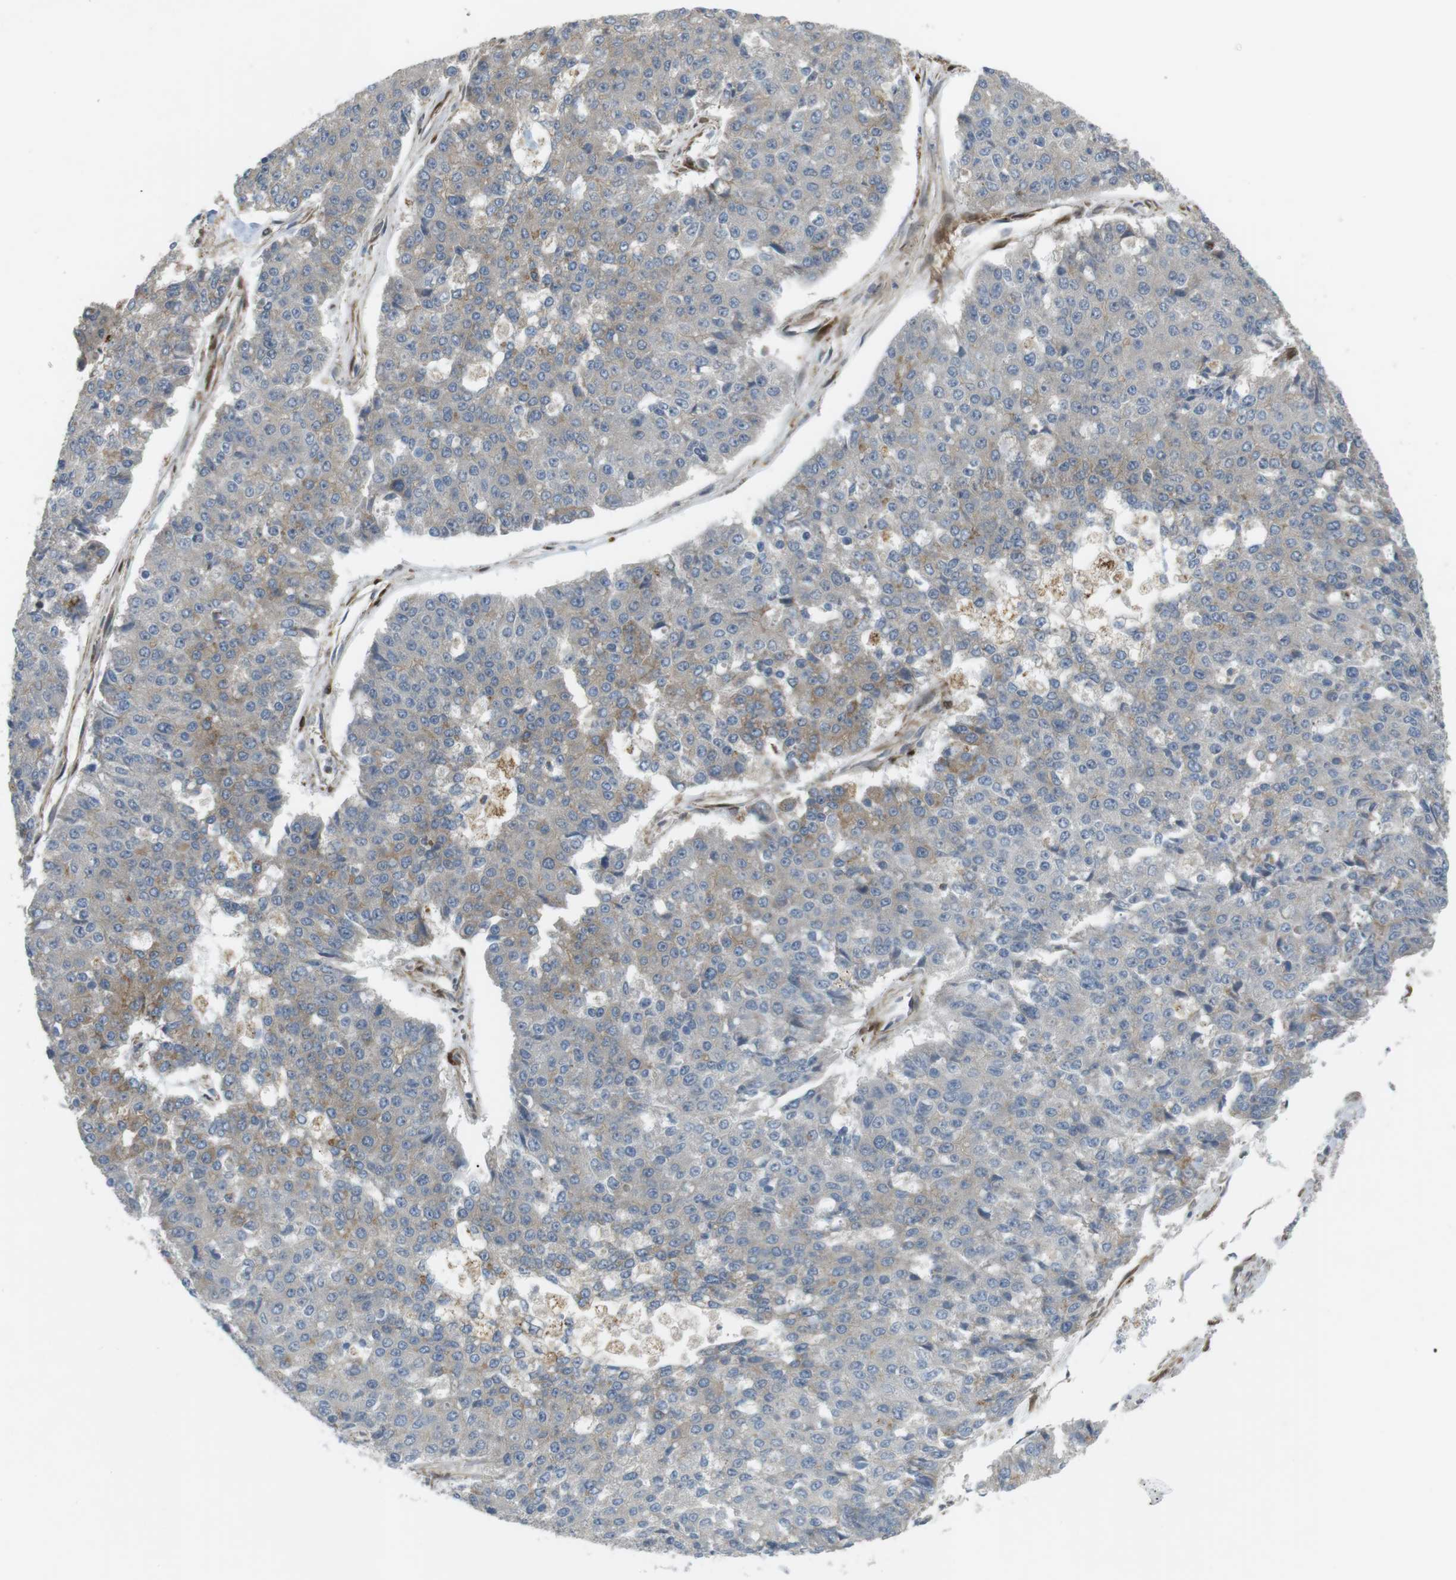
{"staining": {"intensity": "weak", "quantity": "<25%", "location": "cytoplasmic/membranous"}, "tissue": "pancreatic cancer", "cell_type": "Tumor cells", "image_type": "cancer", "snomed": [{"axis": "morphology", "description": "Adenocarcinoma, NOS"}, {"axis": "topography", "description": "Pancreas"}], "caption": "Immunohistochemical staining of pancreatic adenocarcinoma shows no significant positivity in tumor cells.", "gene": "KANK2", "patient": {"sex": "male", "age": 50}}